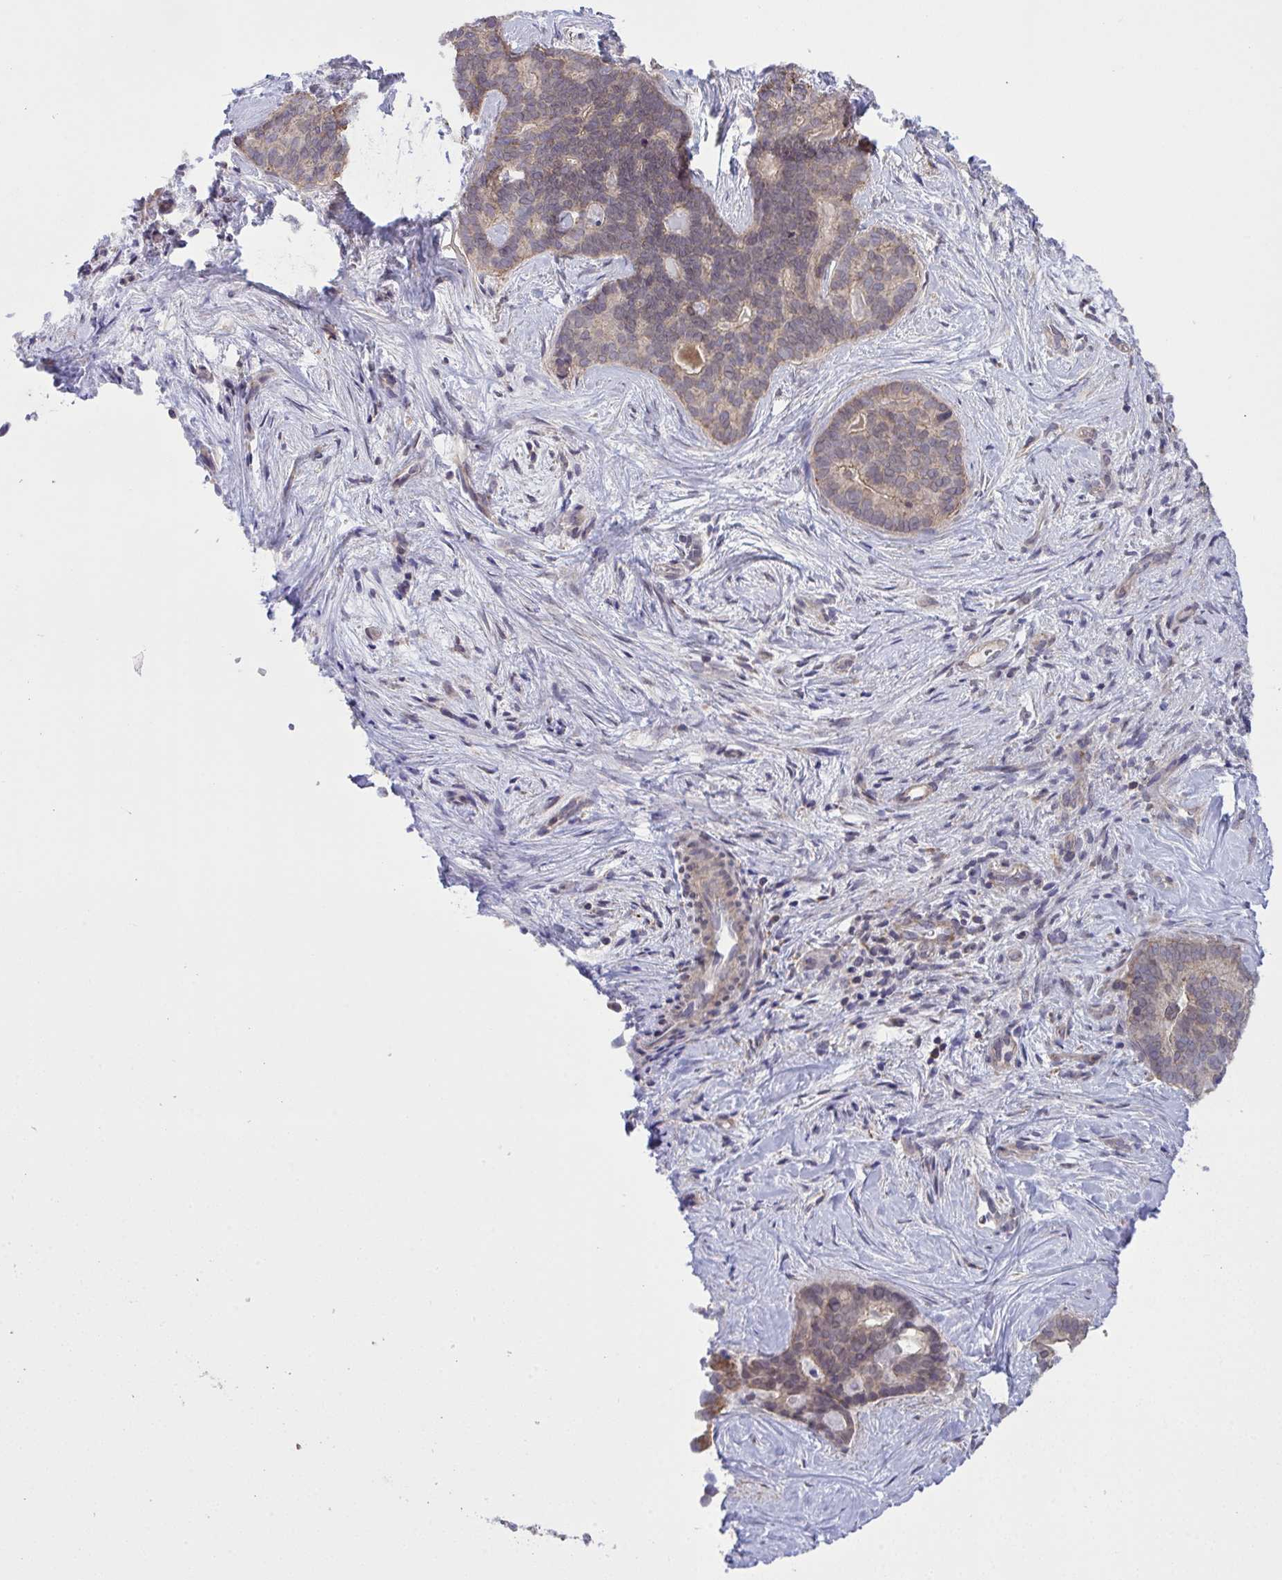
{"staining": {"intensity": "weak", "quantity": "<25%", "location": "cytoplasmic/membranous"}, "tissue": "liver cancer", "cell_type": "Tumor cells", "image_type": "cancer", "snomed": [{"axis": "morphology", "description": "Cholangiocarcinoma"}, {"axis": "topography", "description": "Liver"}], "caption": "IHC histopathology image of neoplastic tissue: human liver cancer stained with DAB (3,3'-diaminobenzidine) shows no significant protein expression in tumor cells. (DAB (3,3'-diaminobenzidine) immunohistochemistry with hematoxylin counter stain).", "gene": "PPM1H", "patient": {"sex": "female", "age": 64}}